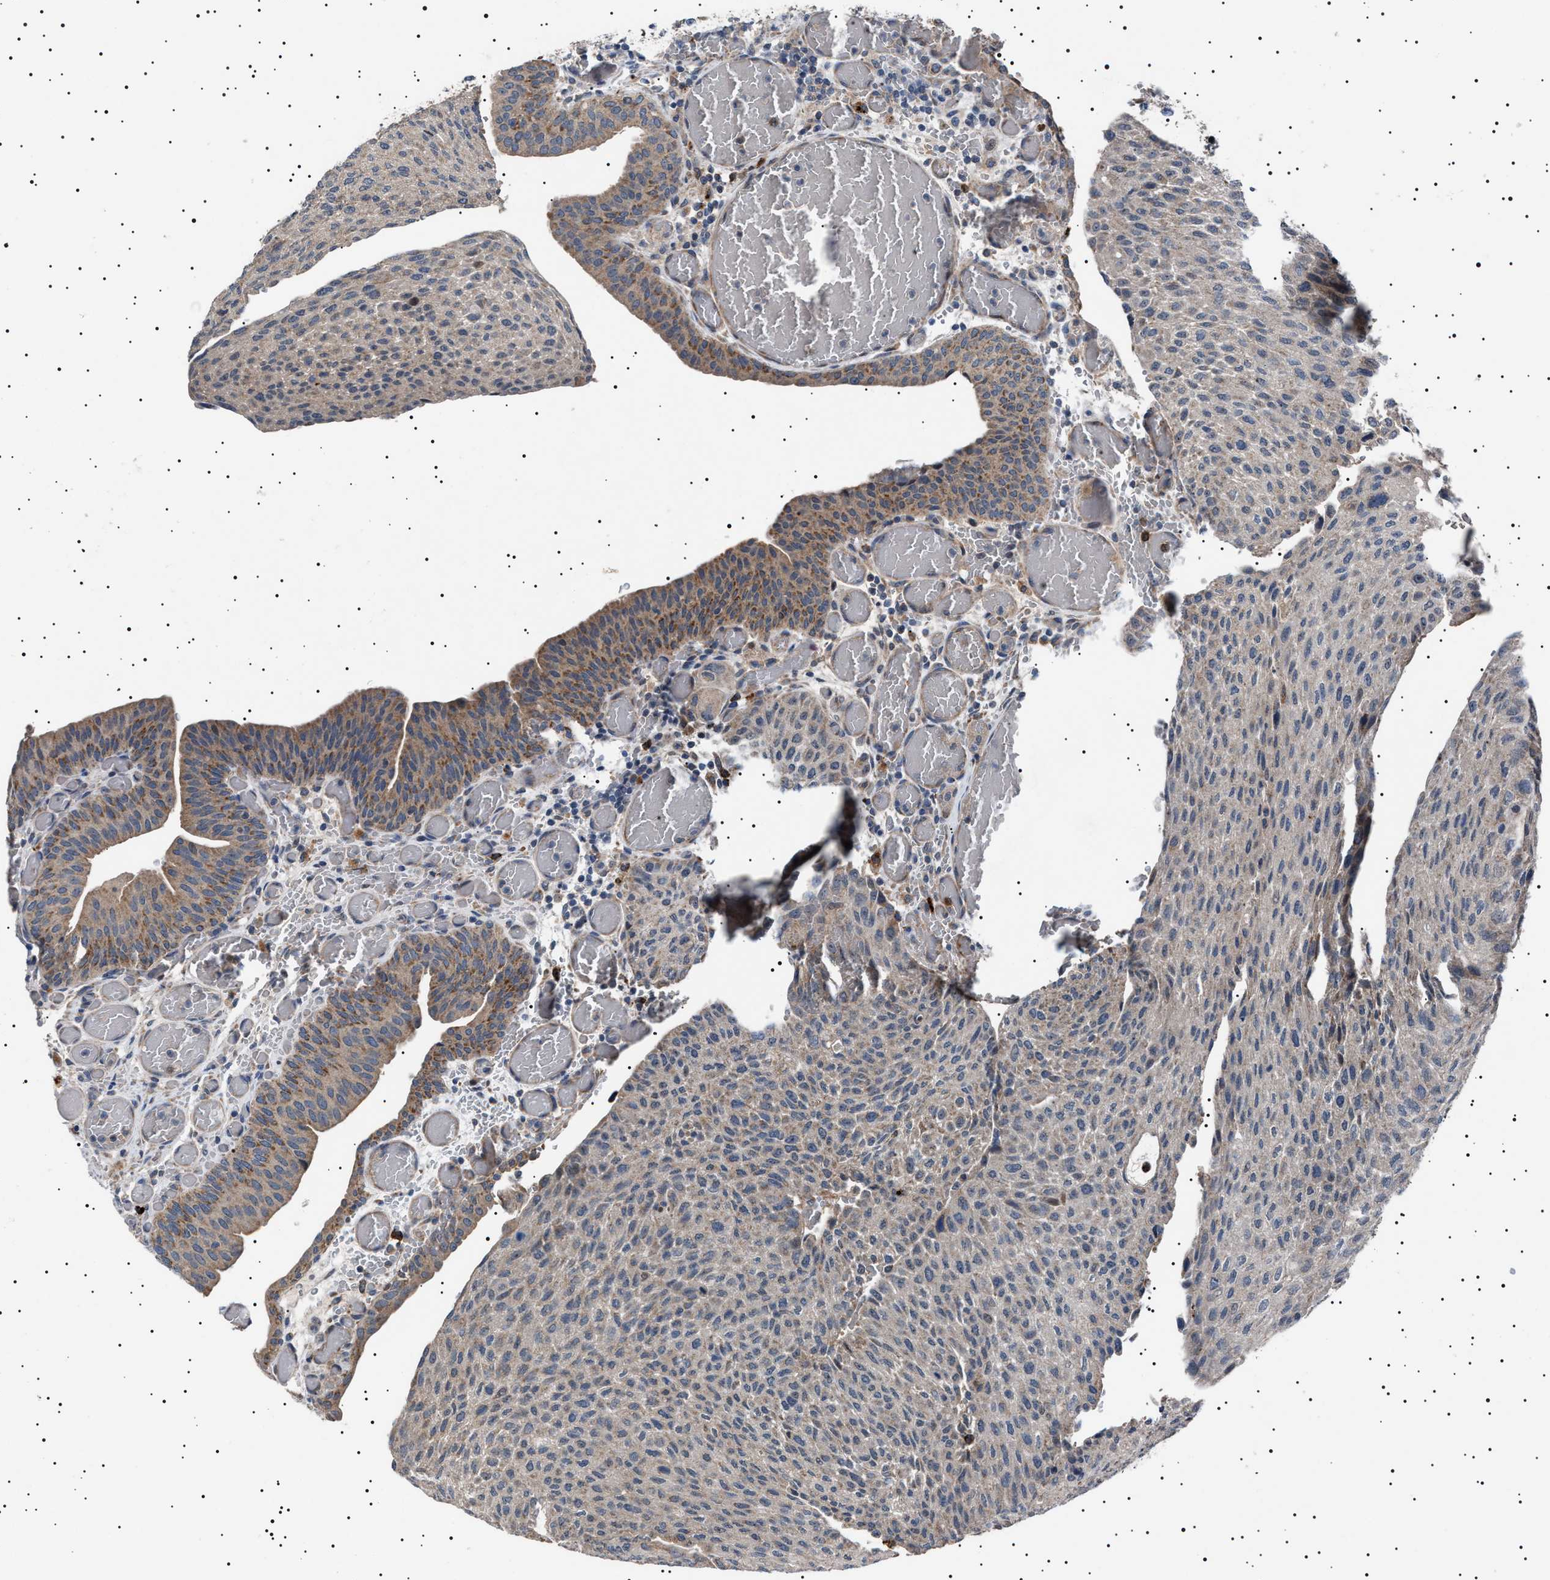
{"staining": {"intensity": "moderate", "quantity": "25%-75%", "location": "cytoplasmic/membranous"}, "tissue": "urothelial cancer", "cell_type": "Tumor cells", "image_type": "cancer", "snomed": [{"axis": "morphology", "description": "Urothelial carcinoma, Low grade"}, {"axis": "morphology", "description": "Urothelial carcinoma, High grade"}, {"axis": "topography", "description": "Urinary bladder"}], "caption": "Urothelial carcinoma (low-grade) stained with IHC exhibits moderate cytoplasmic/membranous positivity in about 25%-75% of tumor cells.", "gene": "PTRH1", "patient": {"sex": "male", "age": 35}}